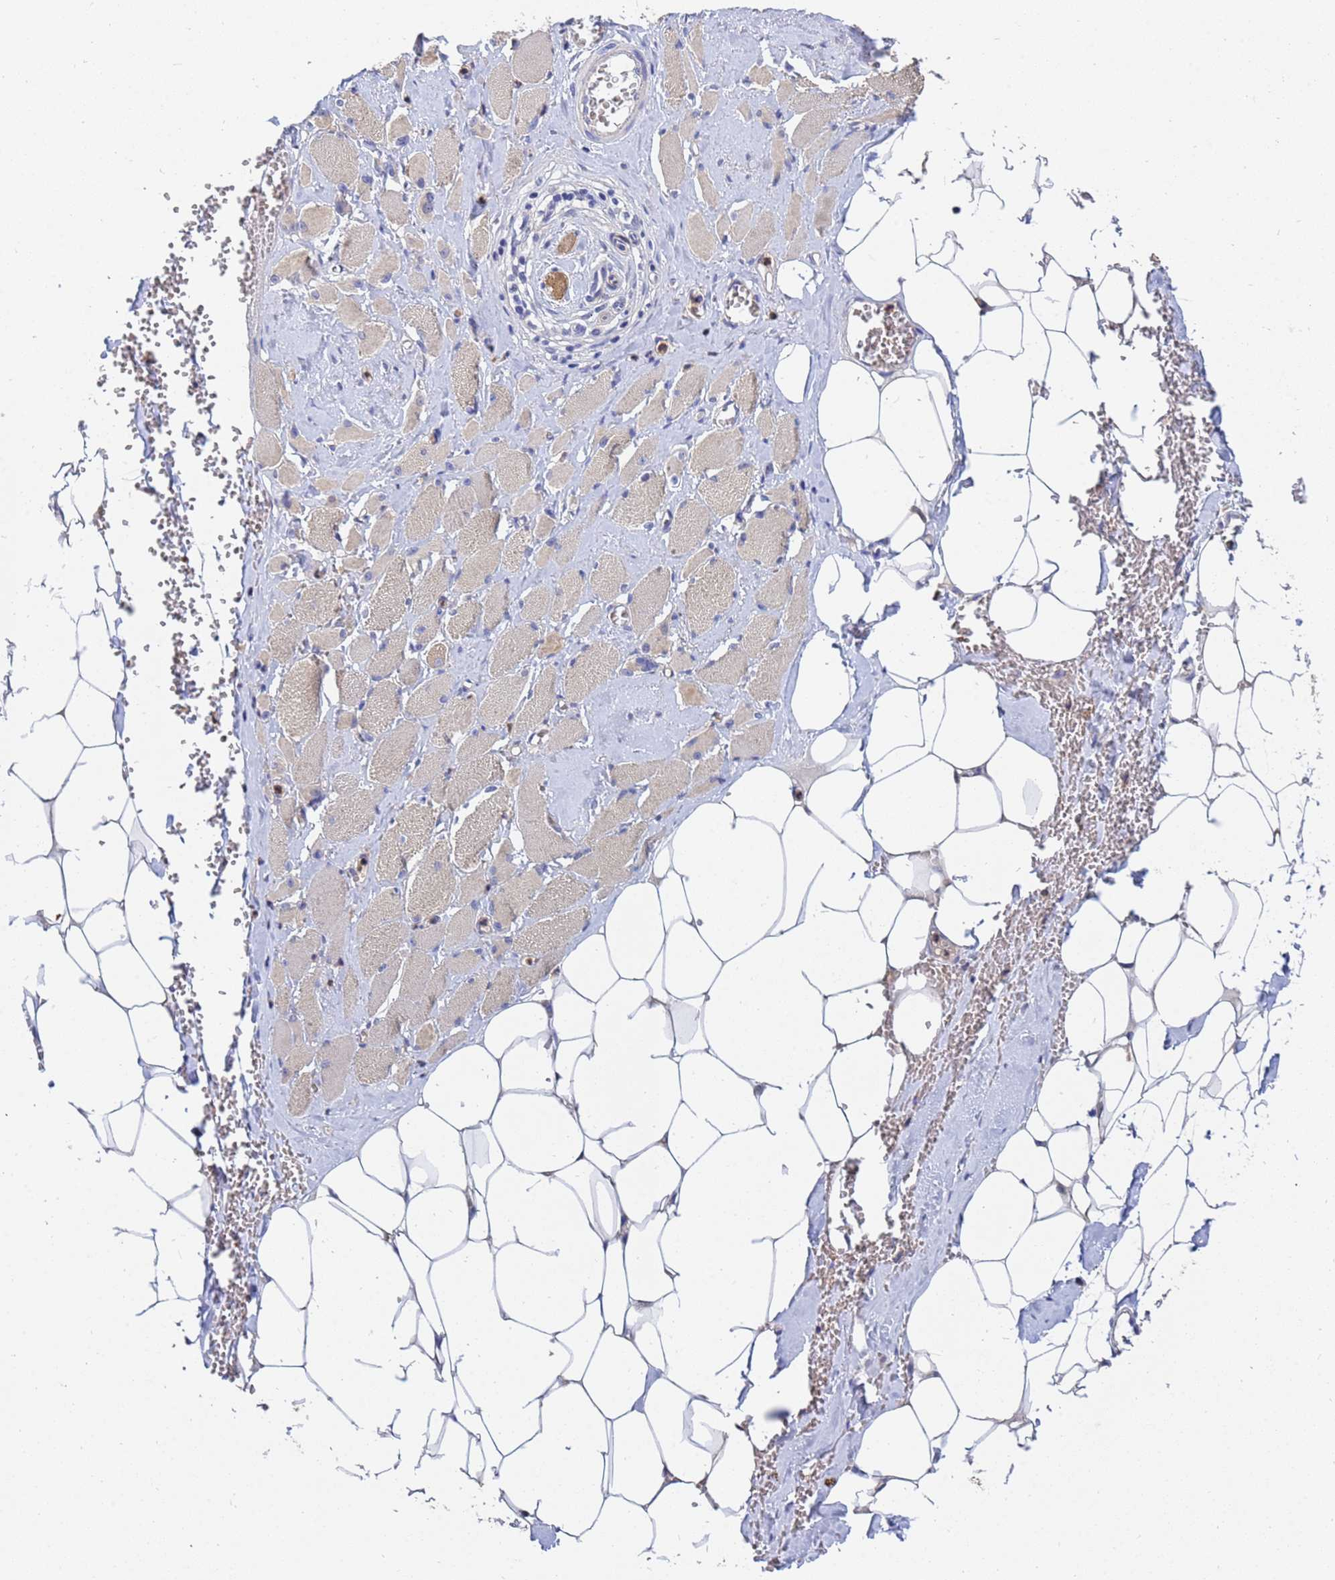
{"staining": {"intensity": "moderate", "quantity": "25%-75%", "location": "cytoplasmic/membranous"}, "tissue": "skeletal muscle", "cell_type": "Myocytes", "image_type": "normal", "snomed": [{"axis": "morphology", "description": "Normal tissue, NOS"}, {"axis": "morphology", "description": "Basal cell carcinoma"}, {"axis": "topography", "description": "Skeletal muscle"}], "caption": "High-magnification brightfield microscopy of benign skeletal muscle stained with DAB (brown) and counterstained with hematoxylin (blue). myocytes exhibit moderate cytoplasmic/membranous positivity is present in about25%-75% of cells.", "gene": "TTLL11", "patient": {"sex": "female", "age": 64}}